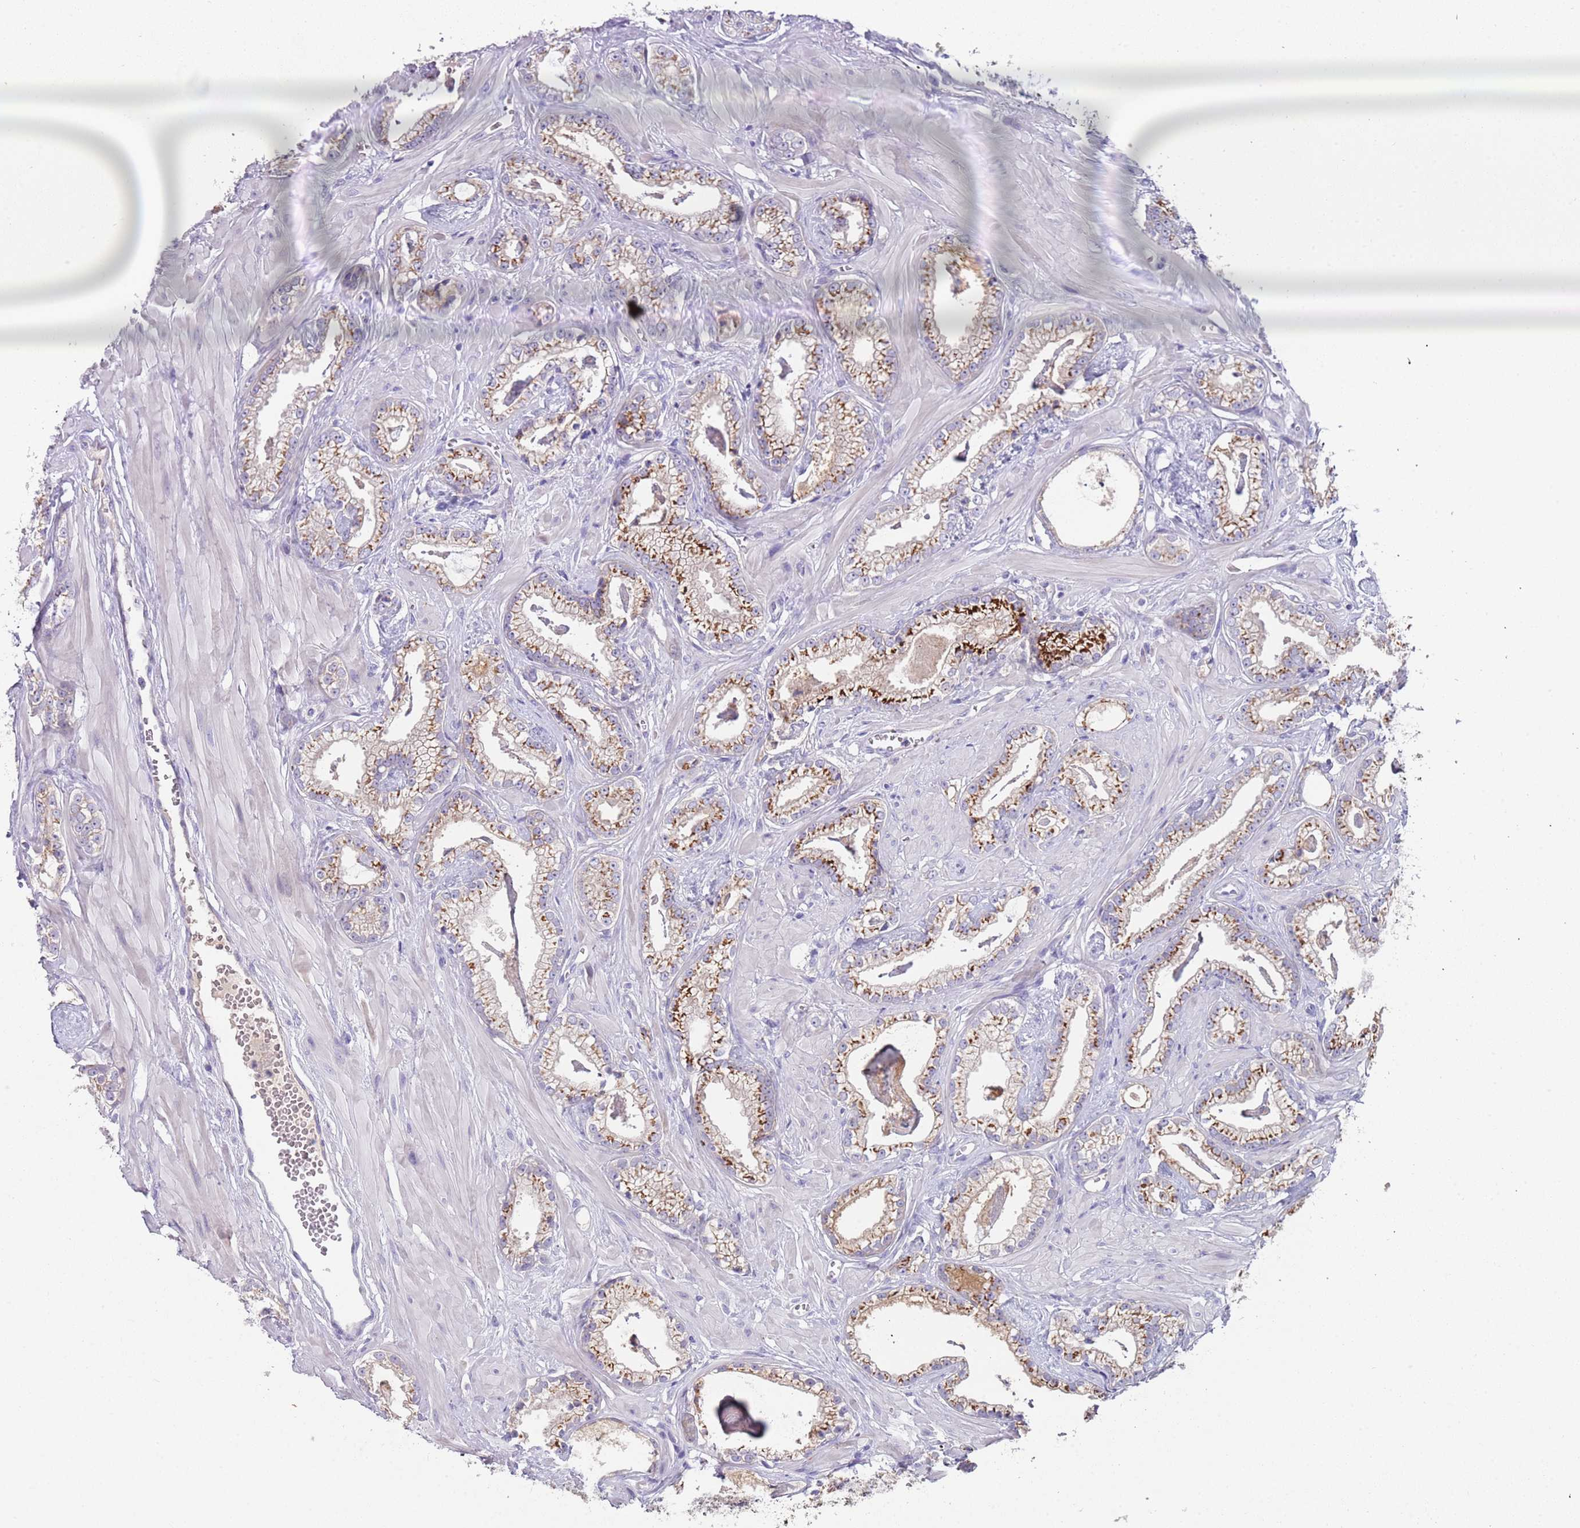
{"staining": {"intensity": "strong", "quantity": "25%-75%", "location": "cytoplasmic/membranous"}, "tissue": "prostate cancer", "cell_type": "Tumor cells", "image_type": "cancer", "snomed": [{"axis": "morphology", "description": "Adenocarcinoma, Low grade"}, {"axis": "topography", "description": "Prostate"}], "caption": "Human low-grade adenocarcinoma (prostate) stained with a brown dye displays strong cytoplasmic/membranous positive expression in about 25%-75% of tumor cells.", "gene": "C2CD3", "patient": {"sex": "male", "age": 60}}